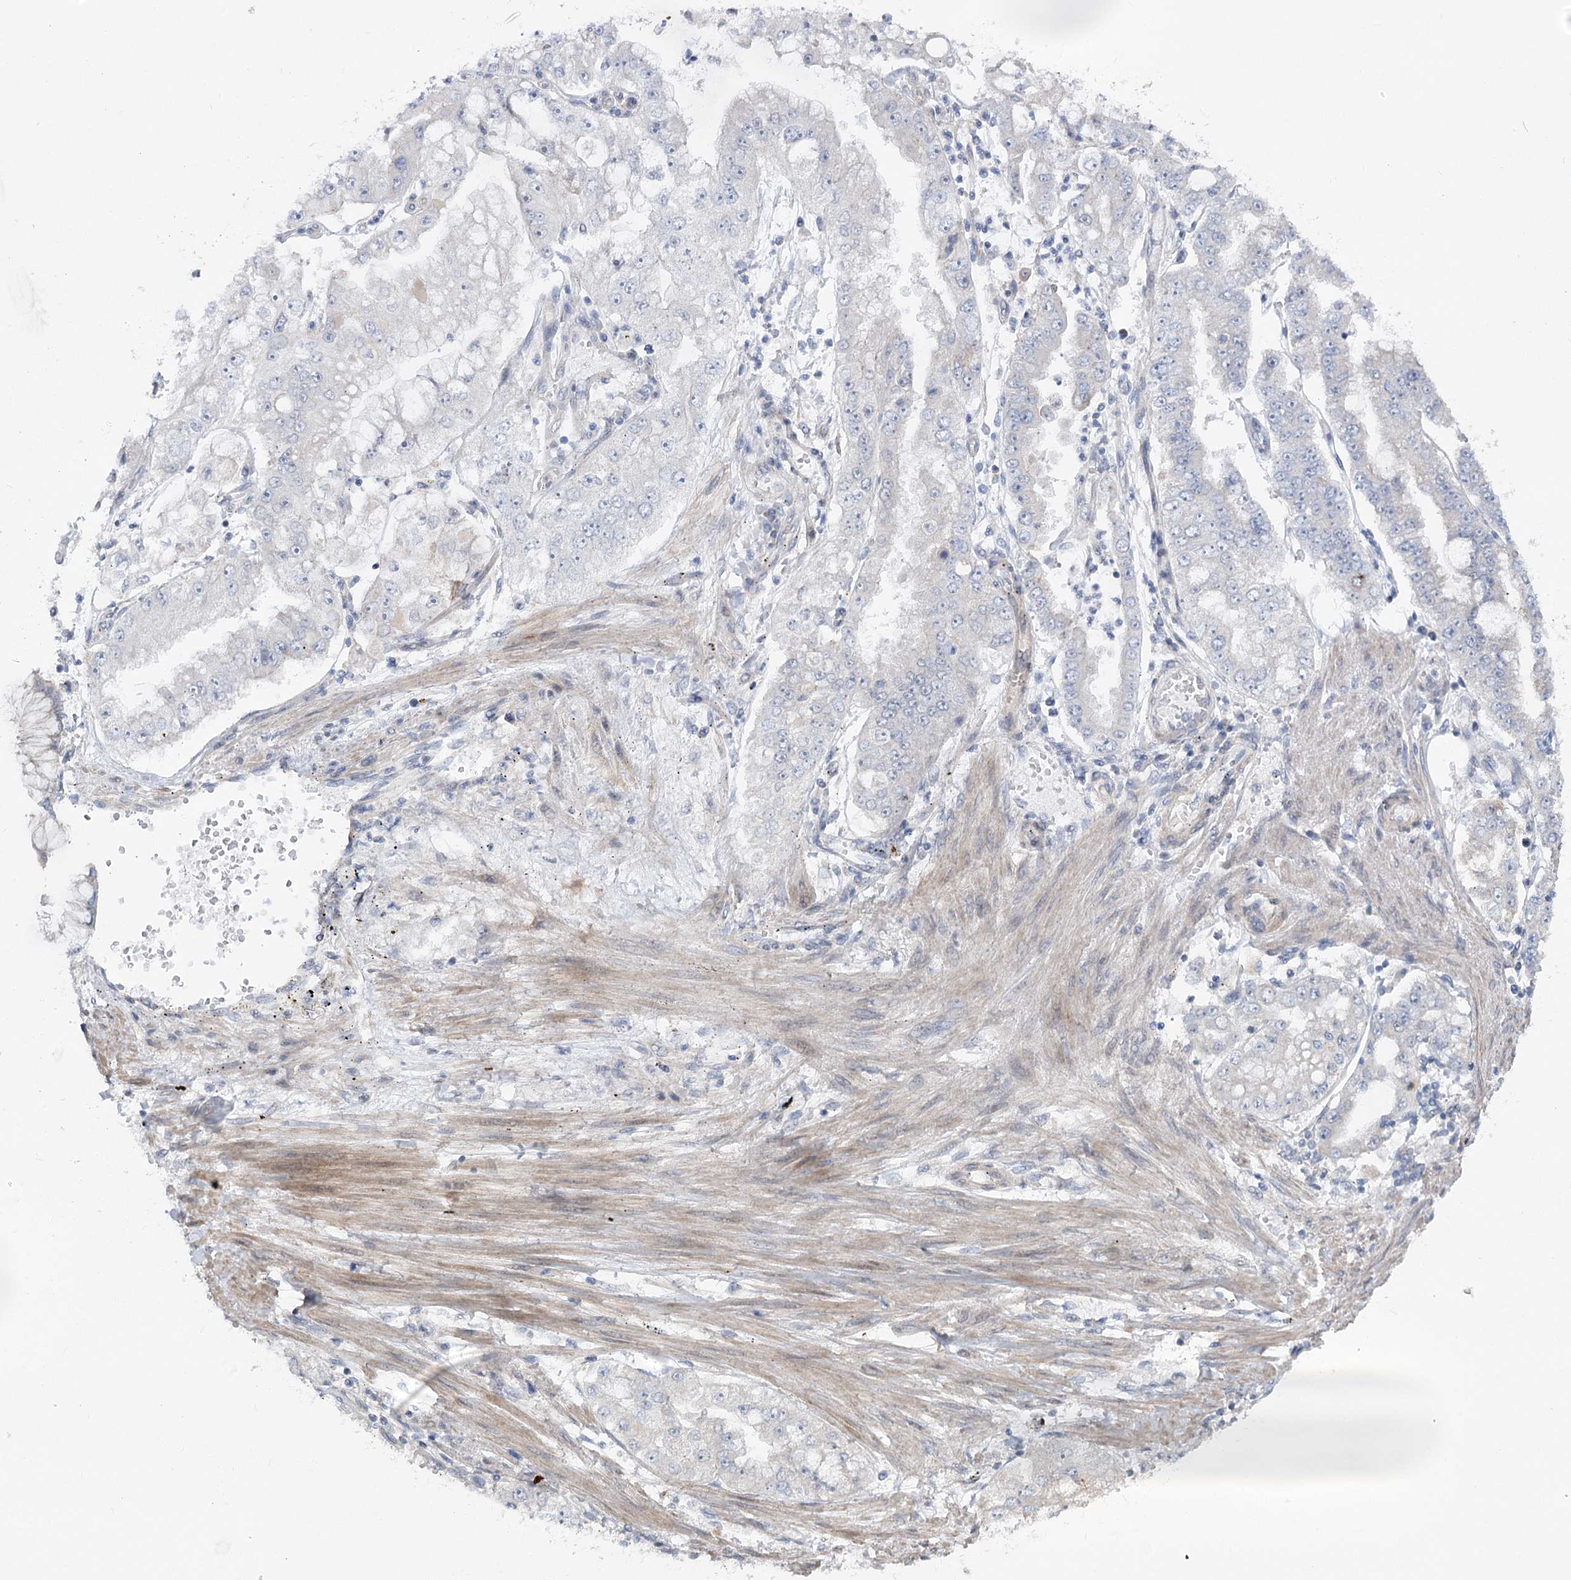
{"staining": {"intensity": "negative", "quantity": "none", "location": "none"}, "tissue": "stomach cancer", "cell_type": "Tumor cells", "image_type": "cancer", "snomed": [{"axis": "morphology", "description": "Adenocarcinoma, NOS"}, {"axis": "topography", "description": "Stomach"}], "caption": "This is an immunohistochemistry histopathology image of human stomach cancer (adenocarcinoma). There is no positivity in tumor cells.", "gene": "SCN11A", "patient": {"sex": "male", "age": 76}}